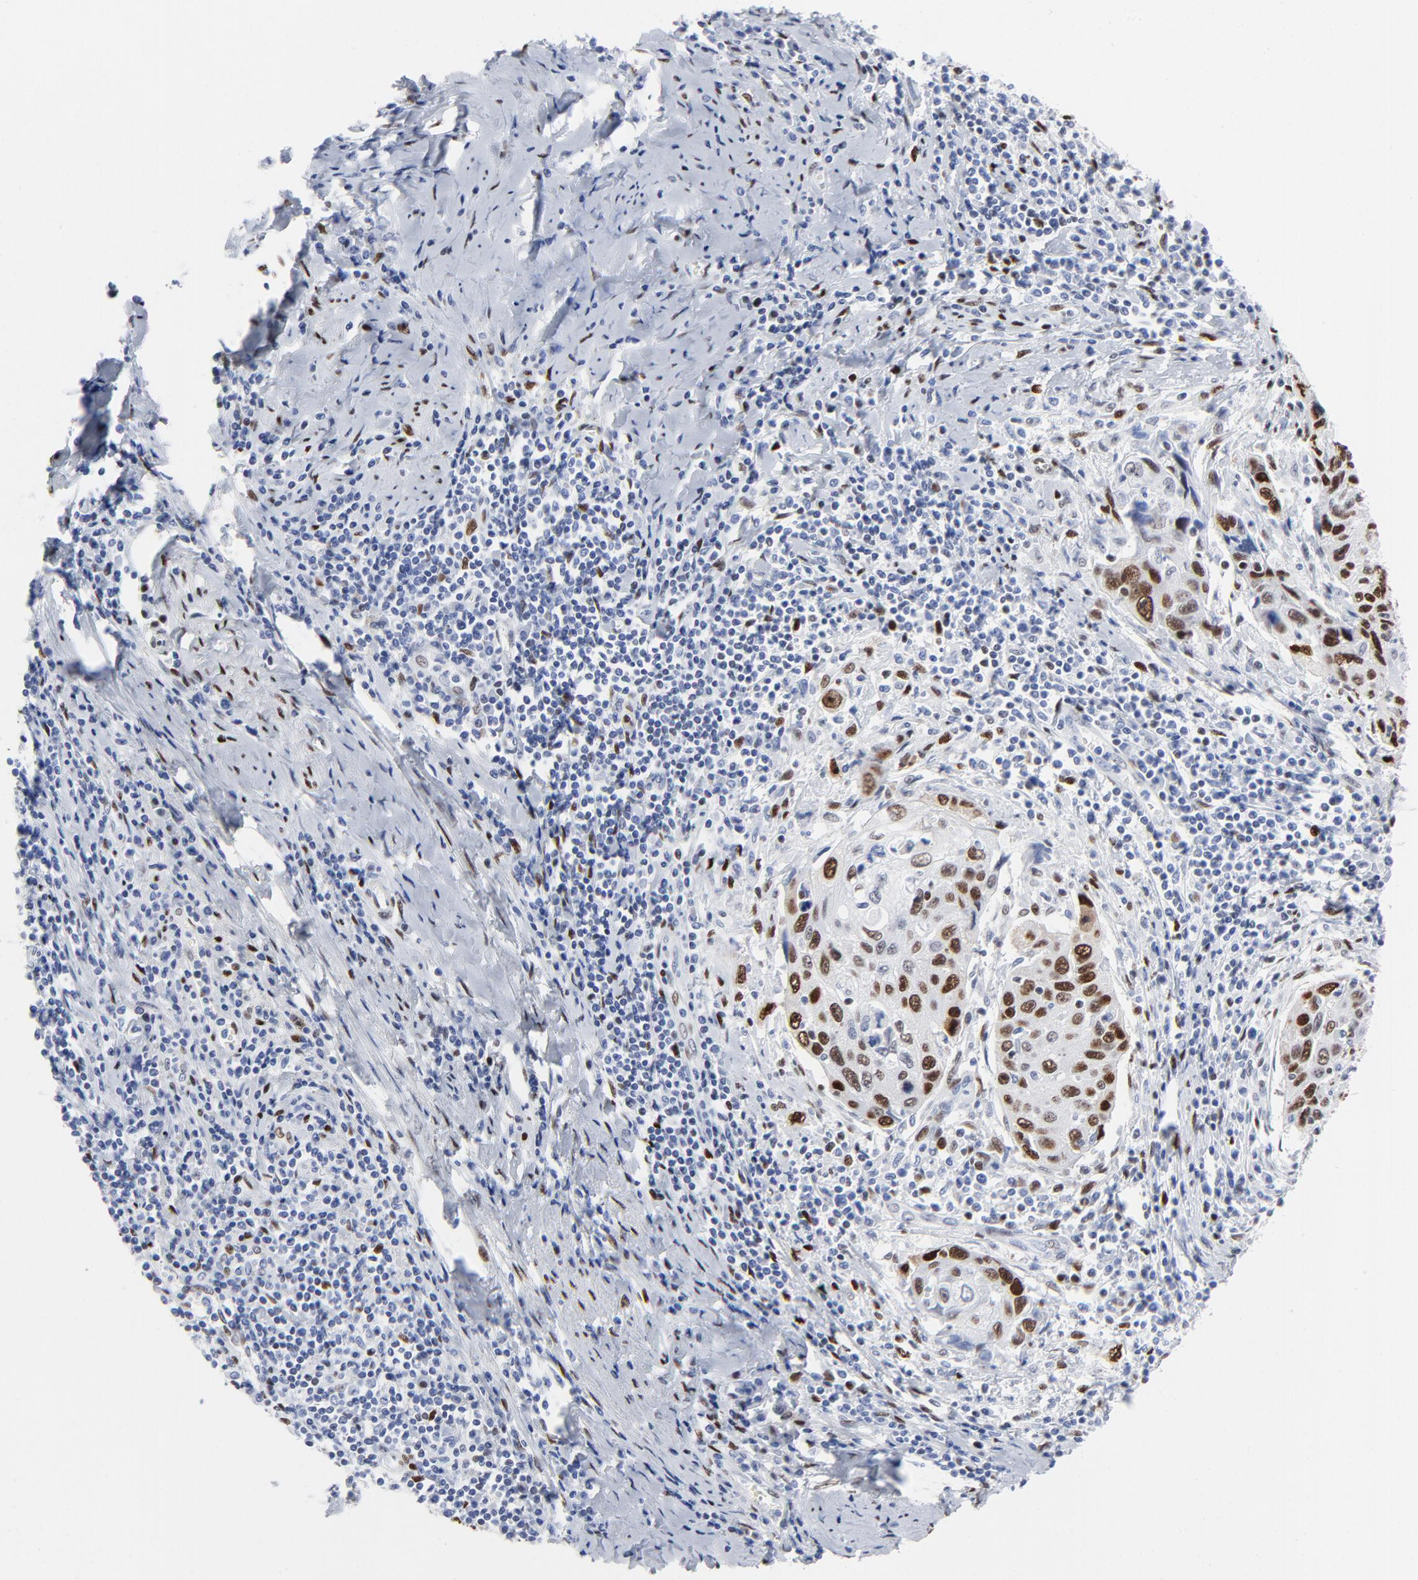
{"staining": {"intensity": "strong", "quantity": "25%-75%", "location": "nuclear"}, "tissue": "cervical cancer", "cell_type": "Tumor cells", "image_type": "cancer", "snomed": [{"axis": "morphology", "description": "Squamous cell carcinoma, NOS"}, {"axis": "topography", "description": "Cervix"}], "caption": "Protein expression analysis of cervical cancer exhibits strong nuclear positivity in approximately 25%-75% of tumor cells. The staining is performed using DAB brown chromogen to label protein expression. The nuclei are counter-stained blue using hematoxylin.", "gene": "JUN", "patient": {"sex": "female", "age": 53}}